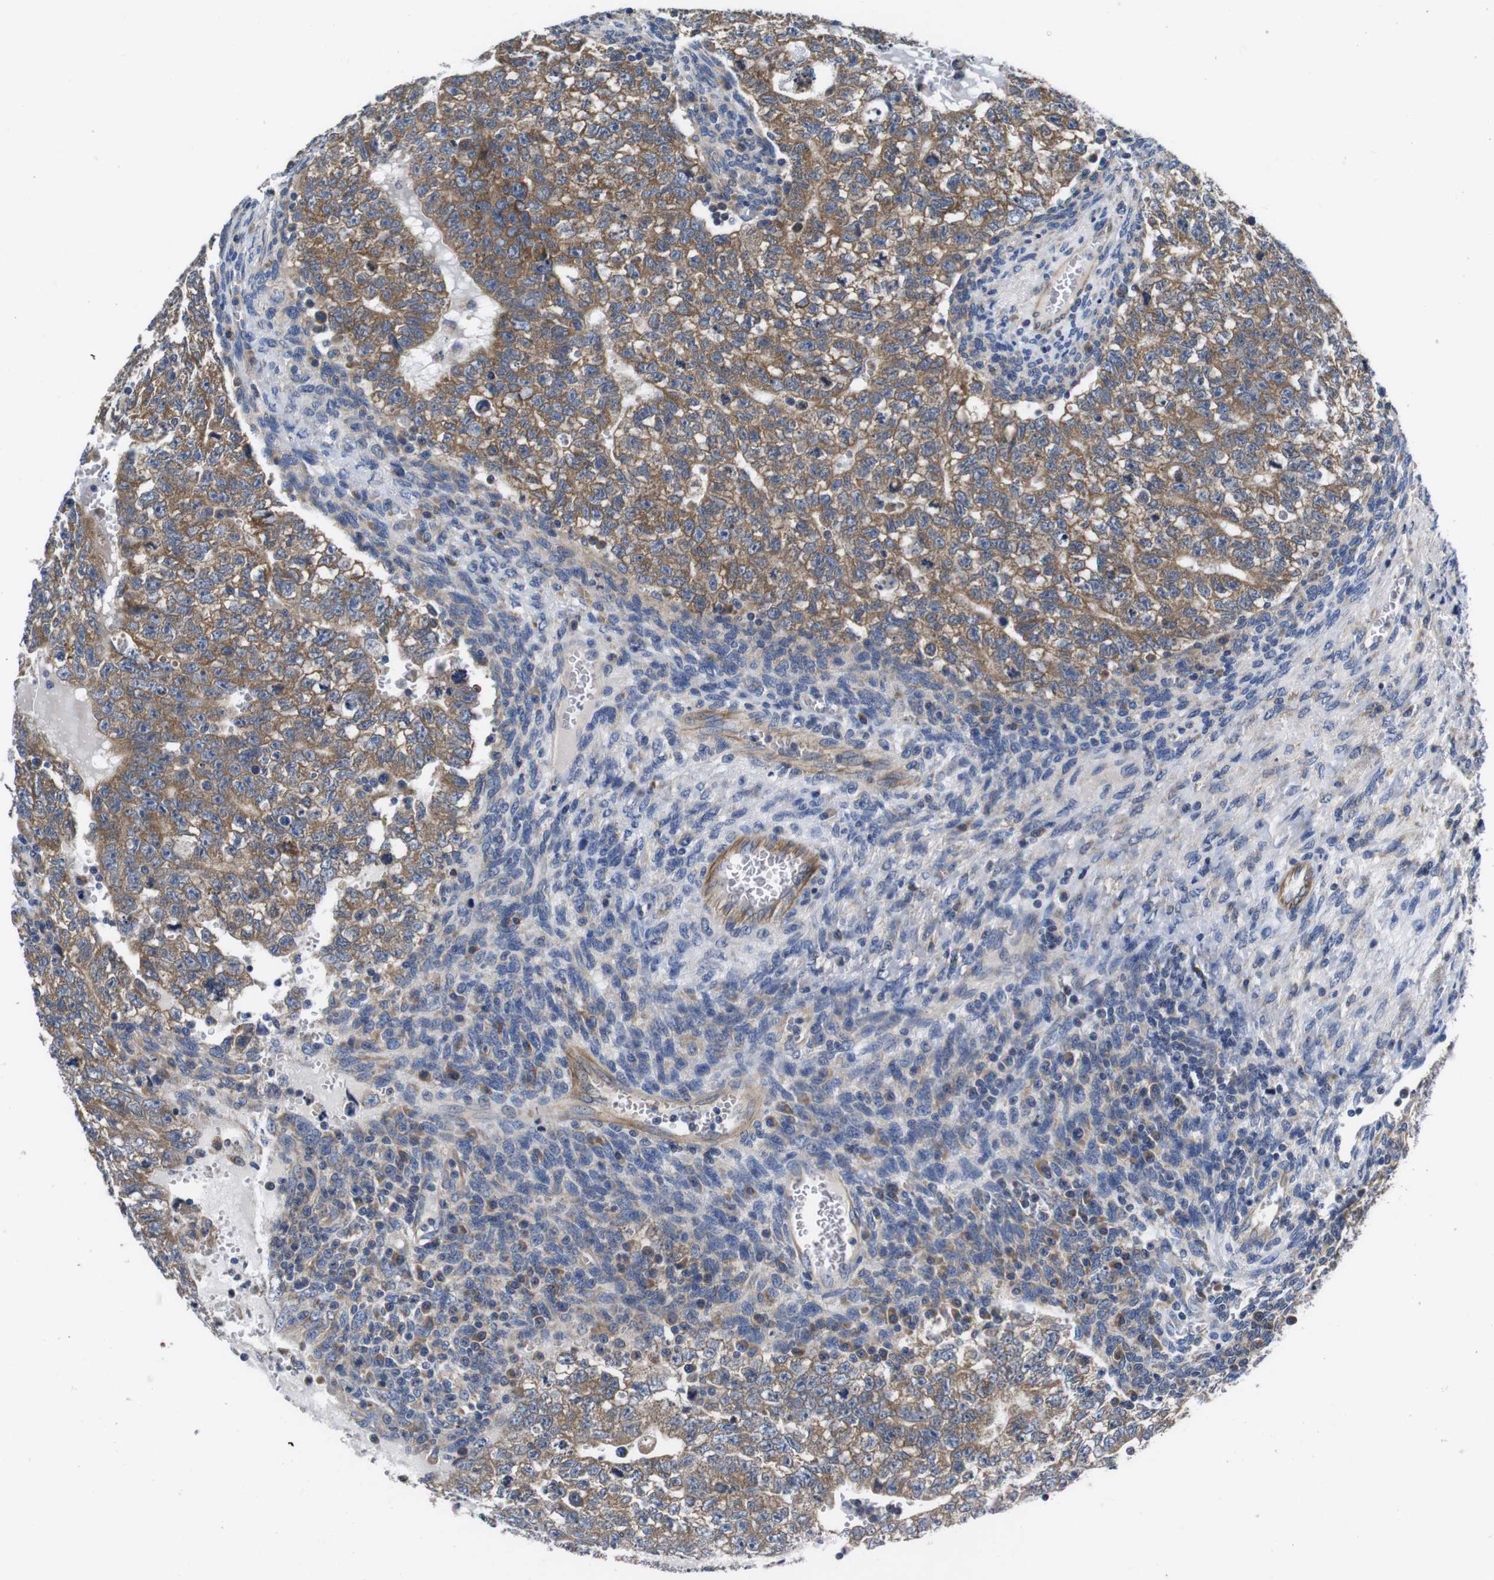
{"staining": {"intensity": "moderate", "quantity": ">75%", "location": "cytoplasmic/membranous"}, "tissue": "testis cancer", "cell_type": "Tumor cells", "image_type": "cancer", "snomed": [{"axis": "morphology", "description": "Seminoma, NOS"}, {"axis": "morphology", "description": "Carcinoma, Embryonal, NOS"}, {"axis": "topography", "description": "Testis"}], "caption": "A micrograph of human testis embryonal carcinoma stained for a protein demonstrates moderate cytoplasmic/membranous brown staining in tumor cells.", "gene": "MARCHF7", "patient": {"sex": "male", "age": 38}}